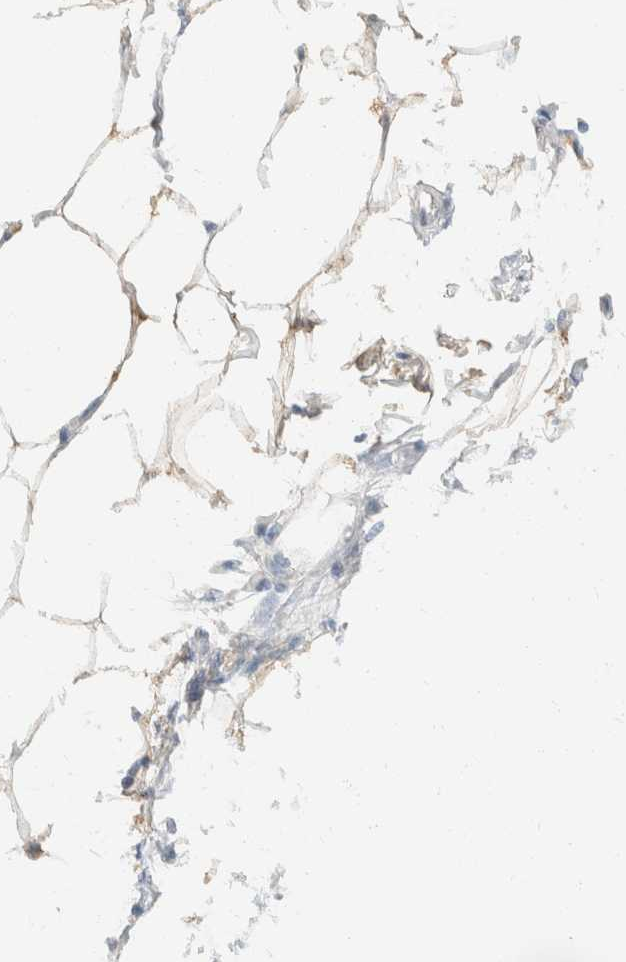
{"staining": {"intensity": "moderate", "quantity": "<25%", "location": "cytoplasmic/membranous"}, "tissue": "adipose tissue", "cell_type": "Adipocytes", "image_type": "normal", "snomed": [{"axis": "morphology", "description": "Normal tissue, NOS"}, {"axis": "morphology", "description": "Adenocarcinoma, NOS"}, {"axis": "topography", "description": "Colon"}, {"axis": "topography", "description": "Peripheral nerve tissue"}], "caption": "The immunohistochemical stain shows moderate cytoplasmic/membranous expression in adipocytes of unremarkable adipose tissue. (IHC, brightfield microscopy, high magnification).", "gene": "SH3GLB2", "patient": {"sex": "male", "age": 14}}